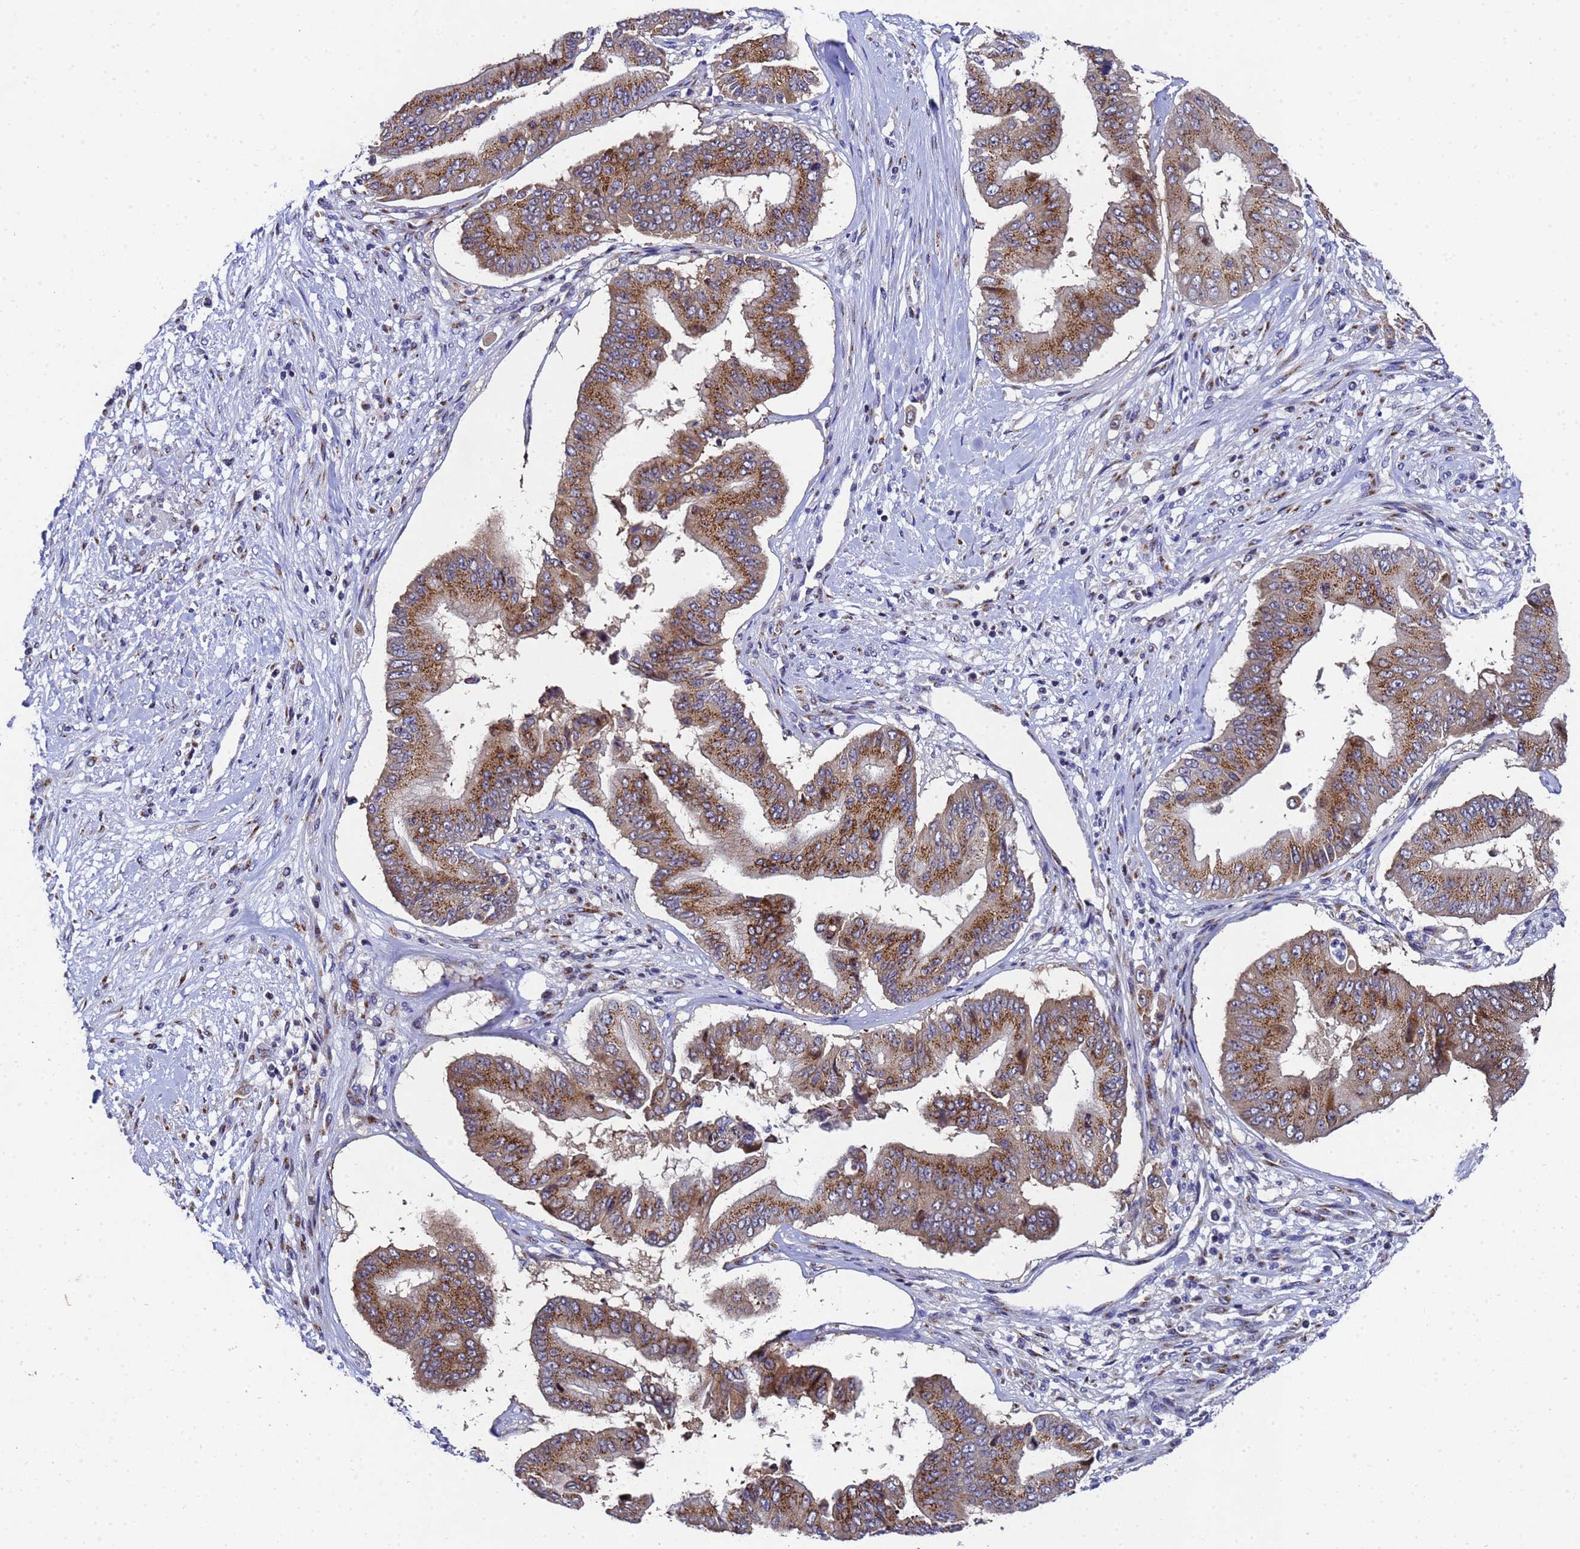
{"staining": {"intensity": "moderate", "quantity": ">75%", "location": "cytoplasmic/membranous"}, "tissue": "pancreatic cancer", "cell_type": "Tumor cells", "image_type": "cancer", "snomed": [{"axis": "morphology", "description": "Adenocarcinoma, NOS"}, {"axis": "topography", "description": "Pancreas"}], "caption": "DAB immunohistochemical staining of adenocarcinoma (pancreatic) demonstrates moderate cytoplasmic/membranous protein positivity in about >75% of tumor cells.", "gene": "NSUN6", "patient": {"sex": "female", "age": 77}}